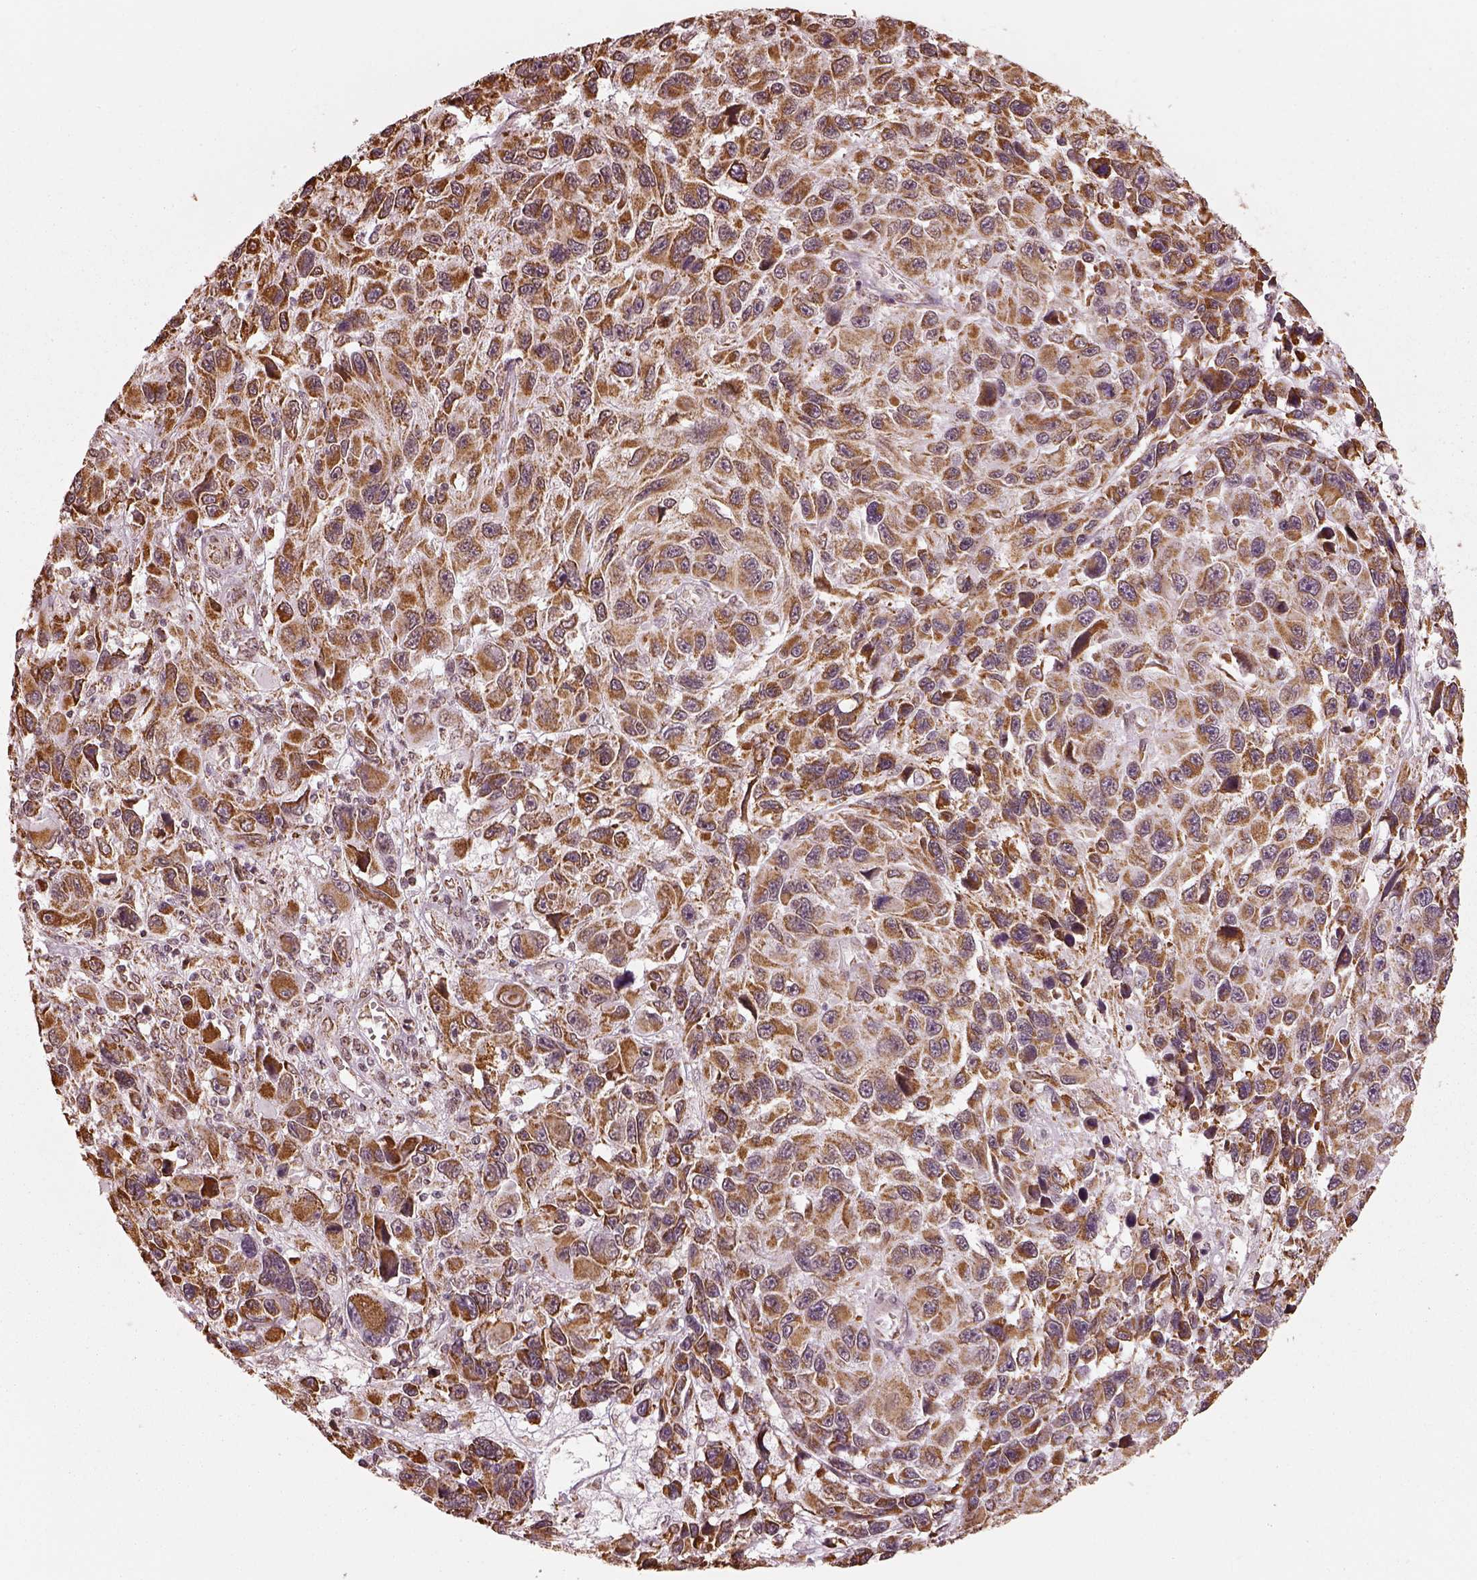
{"staining": {"intensity": "strong", "quantity": ">75%", "location": "cytoplasmic/membranous"}, "tissue": "melanoma", "cell_type": "Tumor cells", "image_type": "cancer", "snomed": [{"axis": "morphology", "description": "Malignant melanoma, NOS"}, {"axis": "topography", "description": "Skin"}], "caption": "Immunohistochemical staining of melanoma shows high levels of strong cytoplasmic/membranous staining in about >75% of tumor cells.", "gene": "ACOT2", "patient": {"sex": "male", "age": 53}}